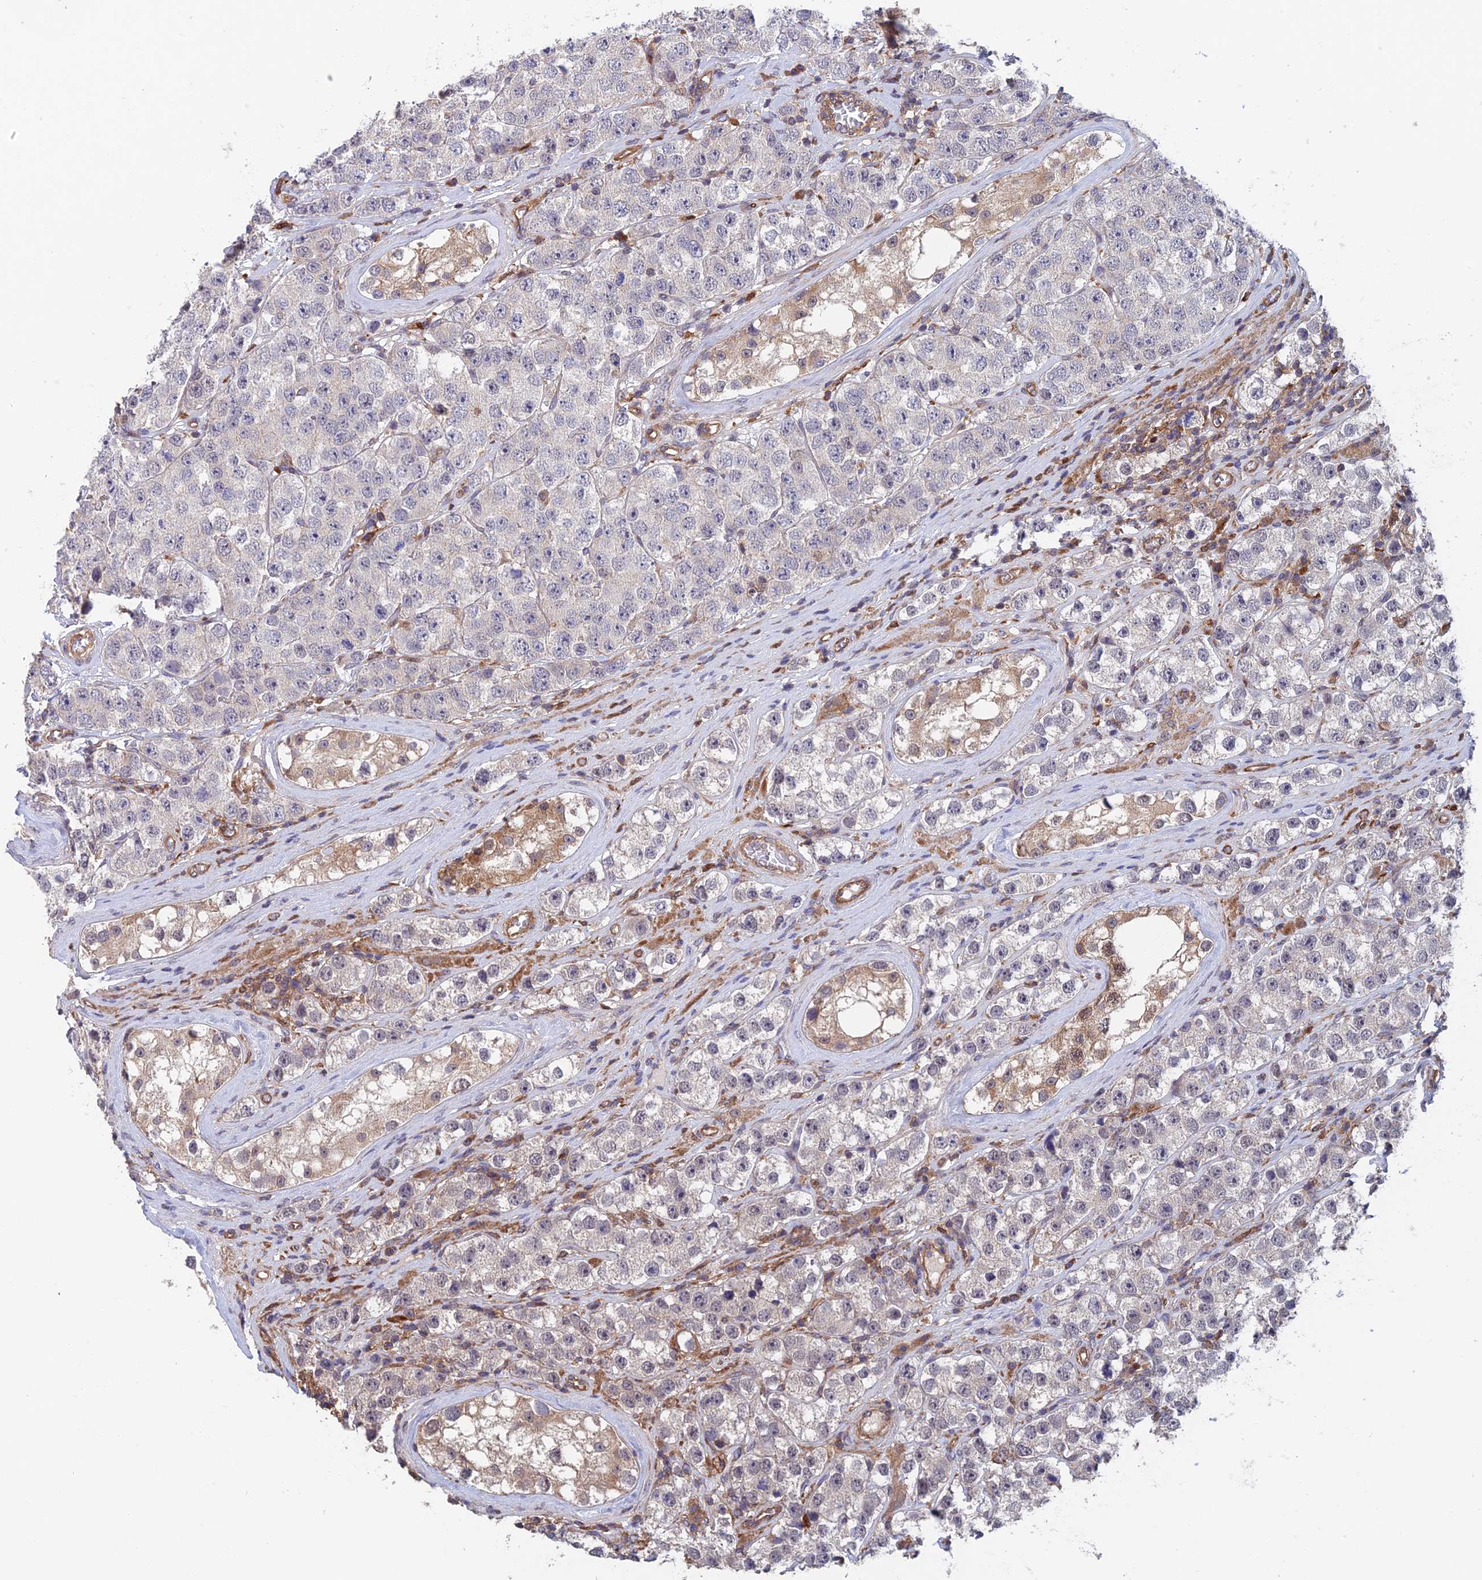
{"staining": {"intensity": "negative", "quantity": "none", "location": "none"}, "tissue": "testis cancer", "cell_type": "Tumor cells", "image_type": "cancer", "snomed": [{"axis": "morphology", "description": "Seminoma, NOS"}, {"axis": "topography", "description": "Testis"}], "caption": "High power microscopy image of an immunohistochemistry (IHC) micrograph of testis cancer (seminoma), revealing no significant staining in tumor cells.", "gene": "NUDT16L1", "patient": {"sex": "male", "age": 28}}